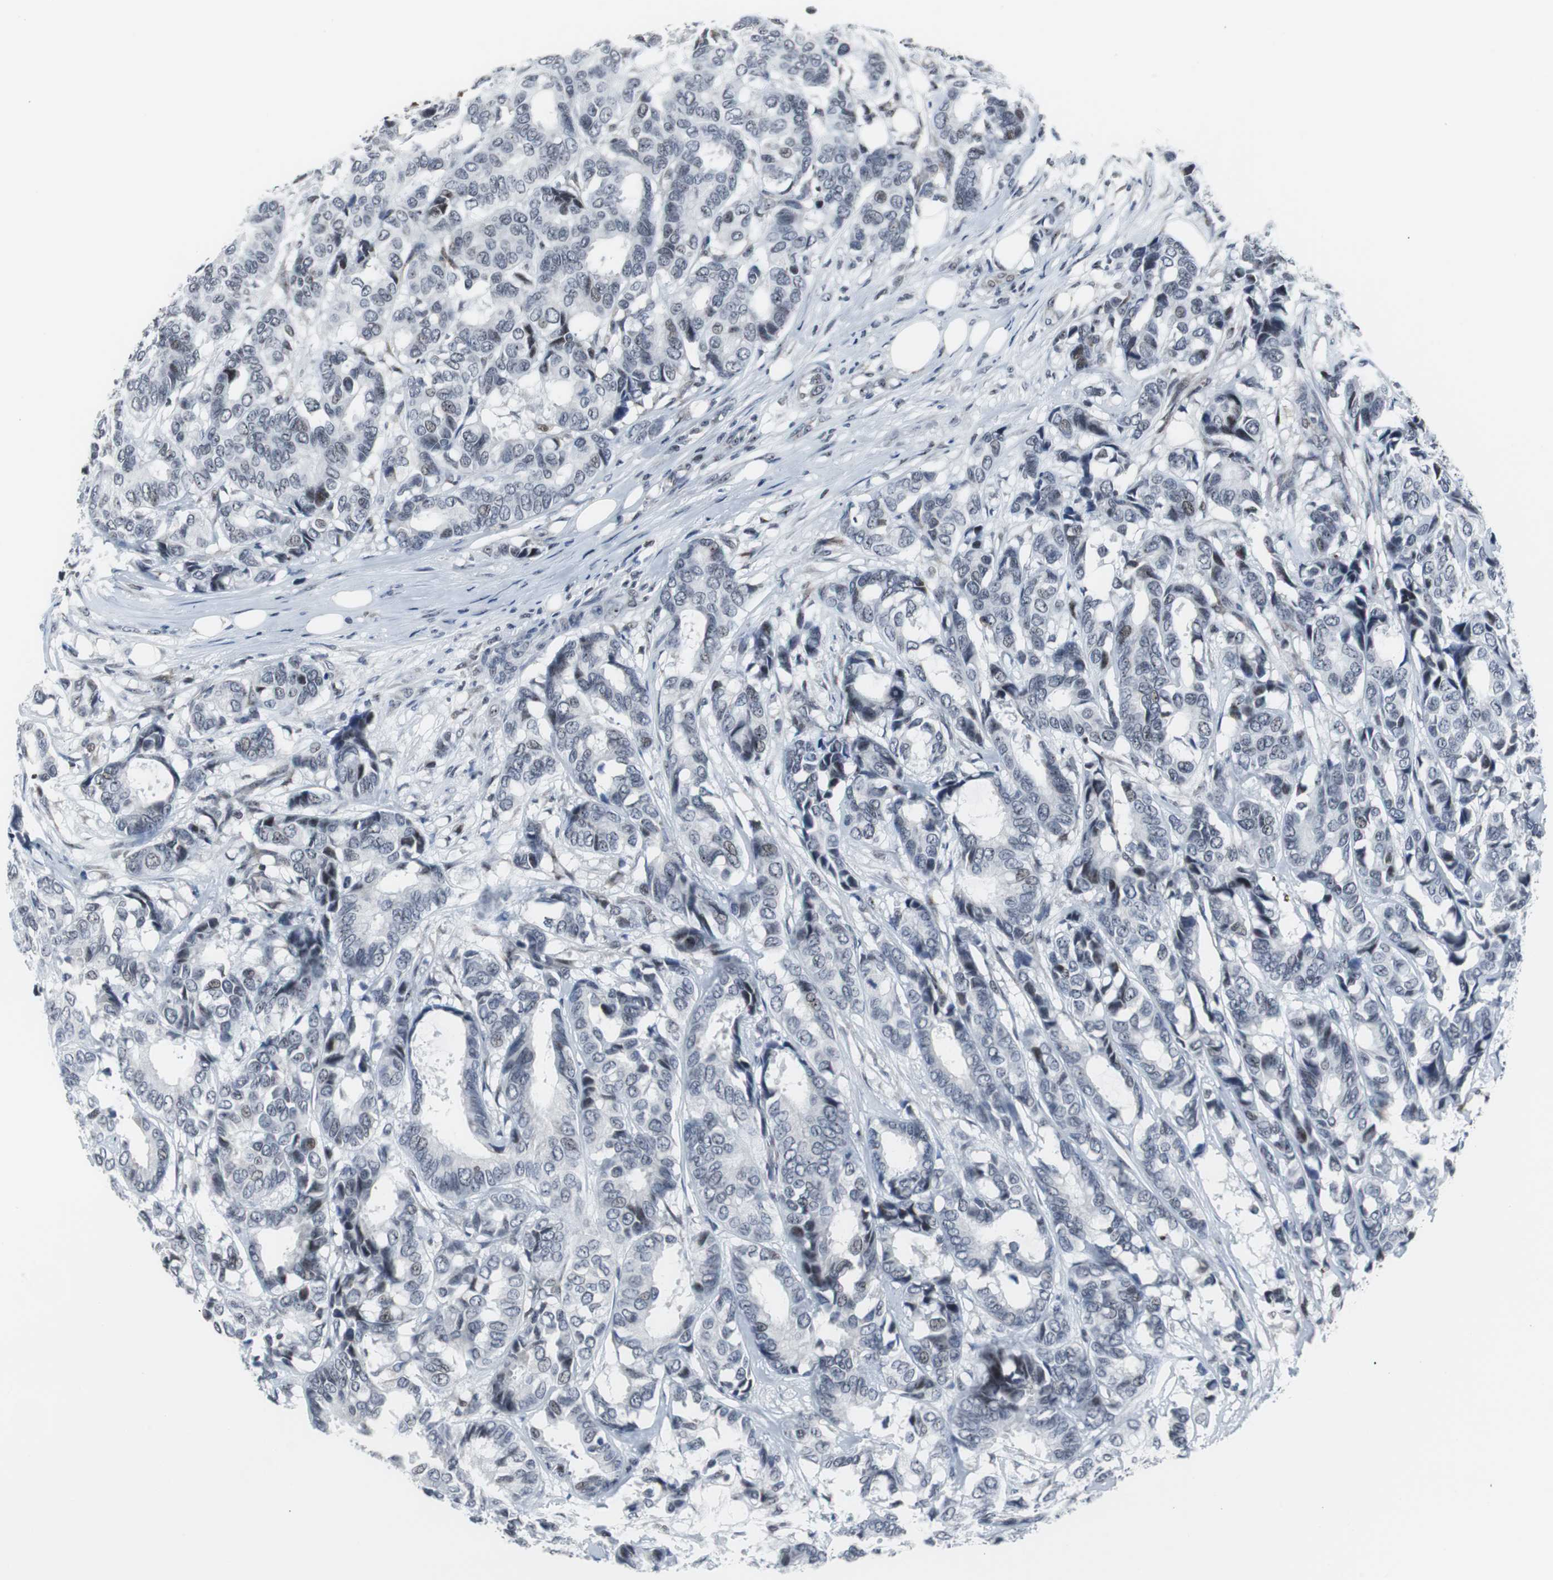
{"staining": {"intensity": "negative", "quantity": "none", "location": "none"}, "tissue": "breast cancer", "cell_type": "Tumor cells", "image_type": "cancer", "snomed": [{"axis": "morphology", "description": "Duct carcinoma"}, {"axis": "topography", "description": "Breast"}], "caption": "Immunohistochemistry image of human breast intraductal carcinoma stained for a protein (brown), which demonstrates no expression in tumor cells.", "gene": "DOK1", "patient": {"sex": "female", "age": 87}}